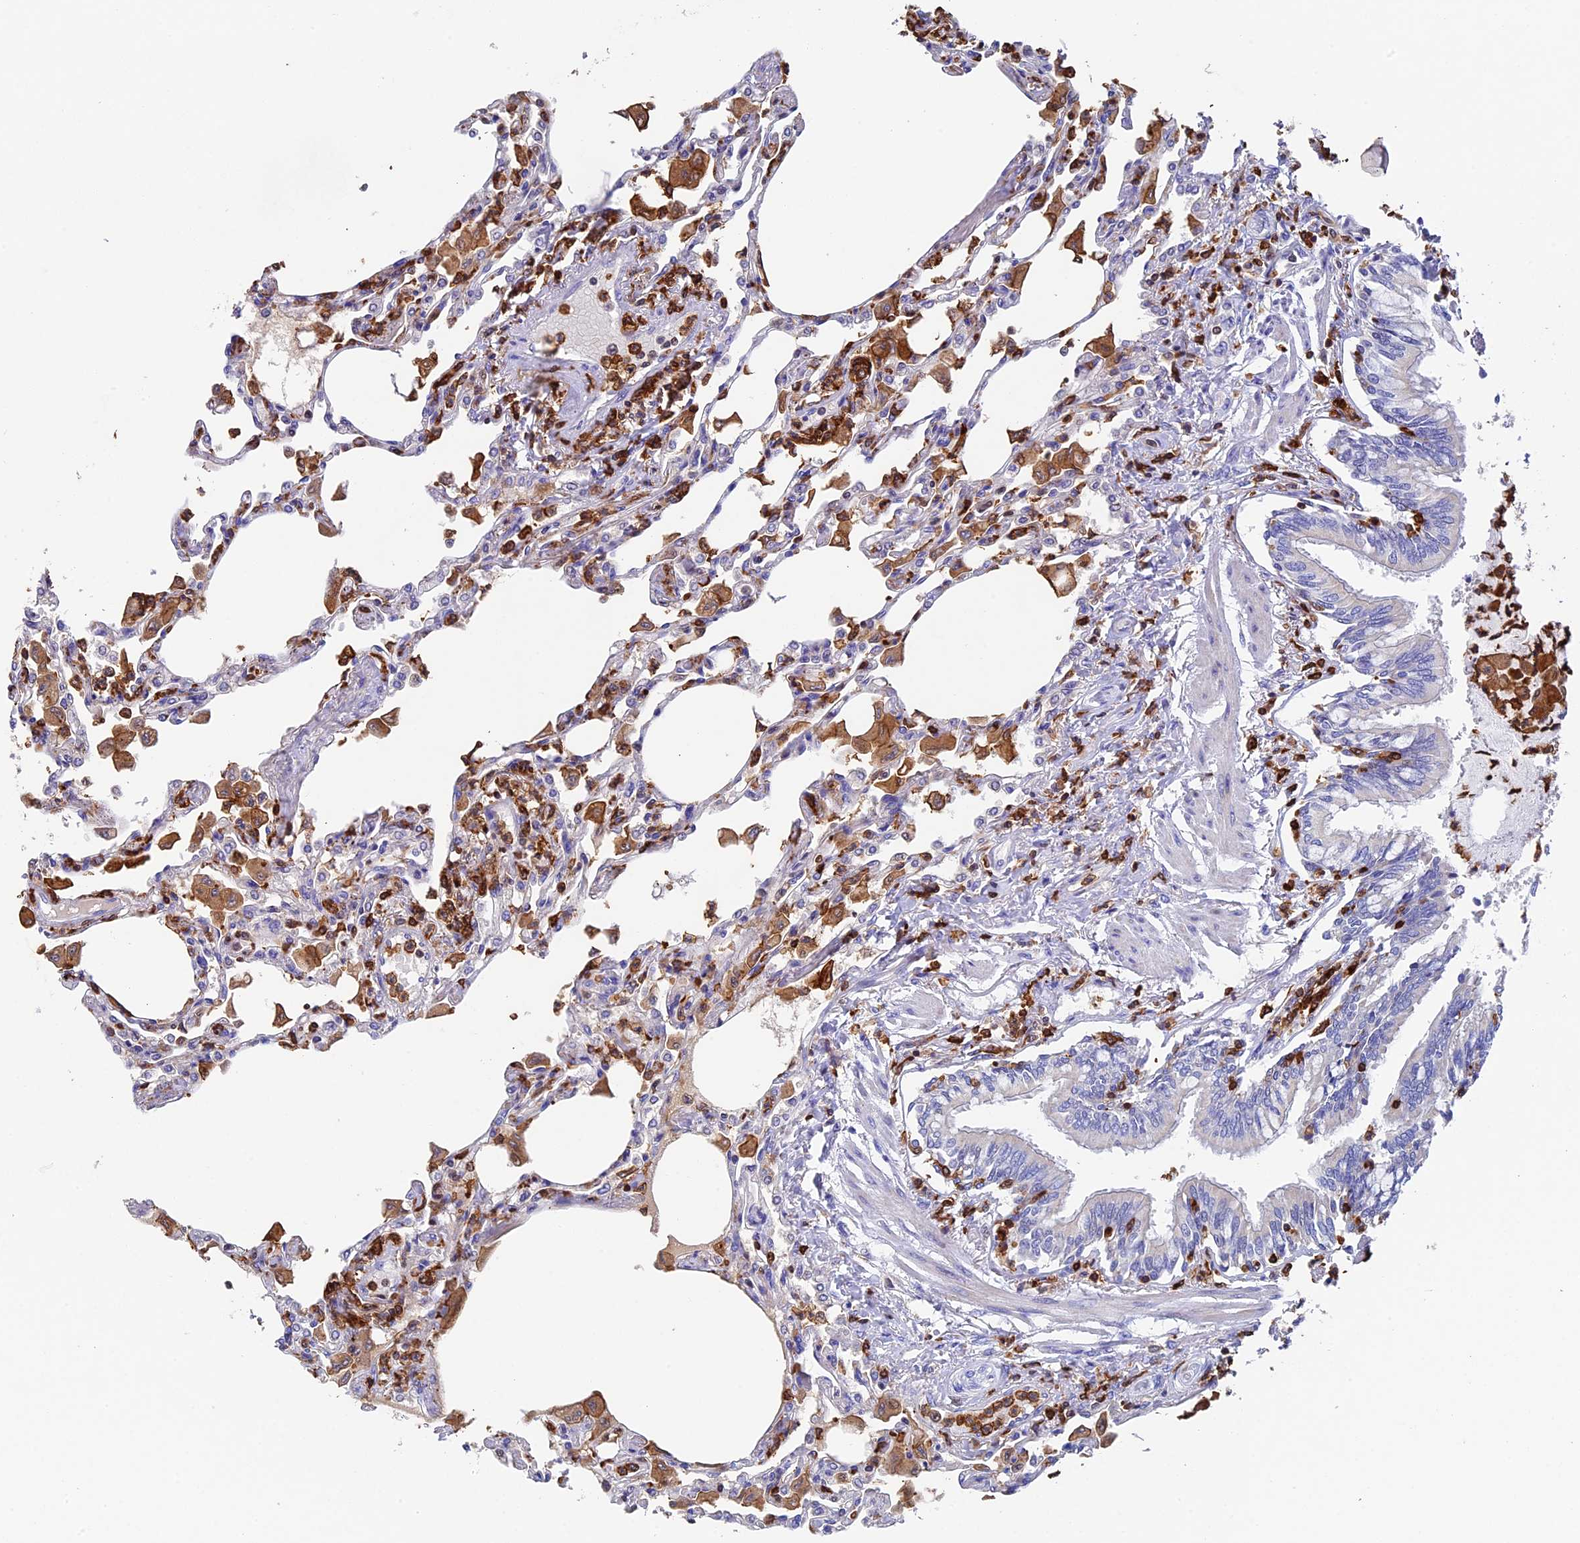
{"staining": {"intensity": "strong", "quantity": "<25%", "location": "cytoplasmic/membranous,nuclear"}, "tissue": "lung", "cell_type": "Alveolar cells", "image_type": "normal", "snomed": [{"axis": "morphology", "description": "Normal tissue, NOS"}, {"axis": "topography", "description": "Bronchus"}, {"axis": "topography", "description": "Lung"}], "caption": "The micrograph displays immunohistochemical staining of benign lung. There is strong cytoplasmic/membranous,nuclear staining is seen in approximately <25% of alveolar cells.", "gene": "ADAT1", "patient": {"sex": "female", "age": 49}}